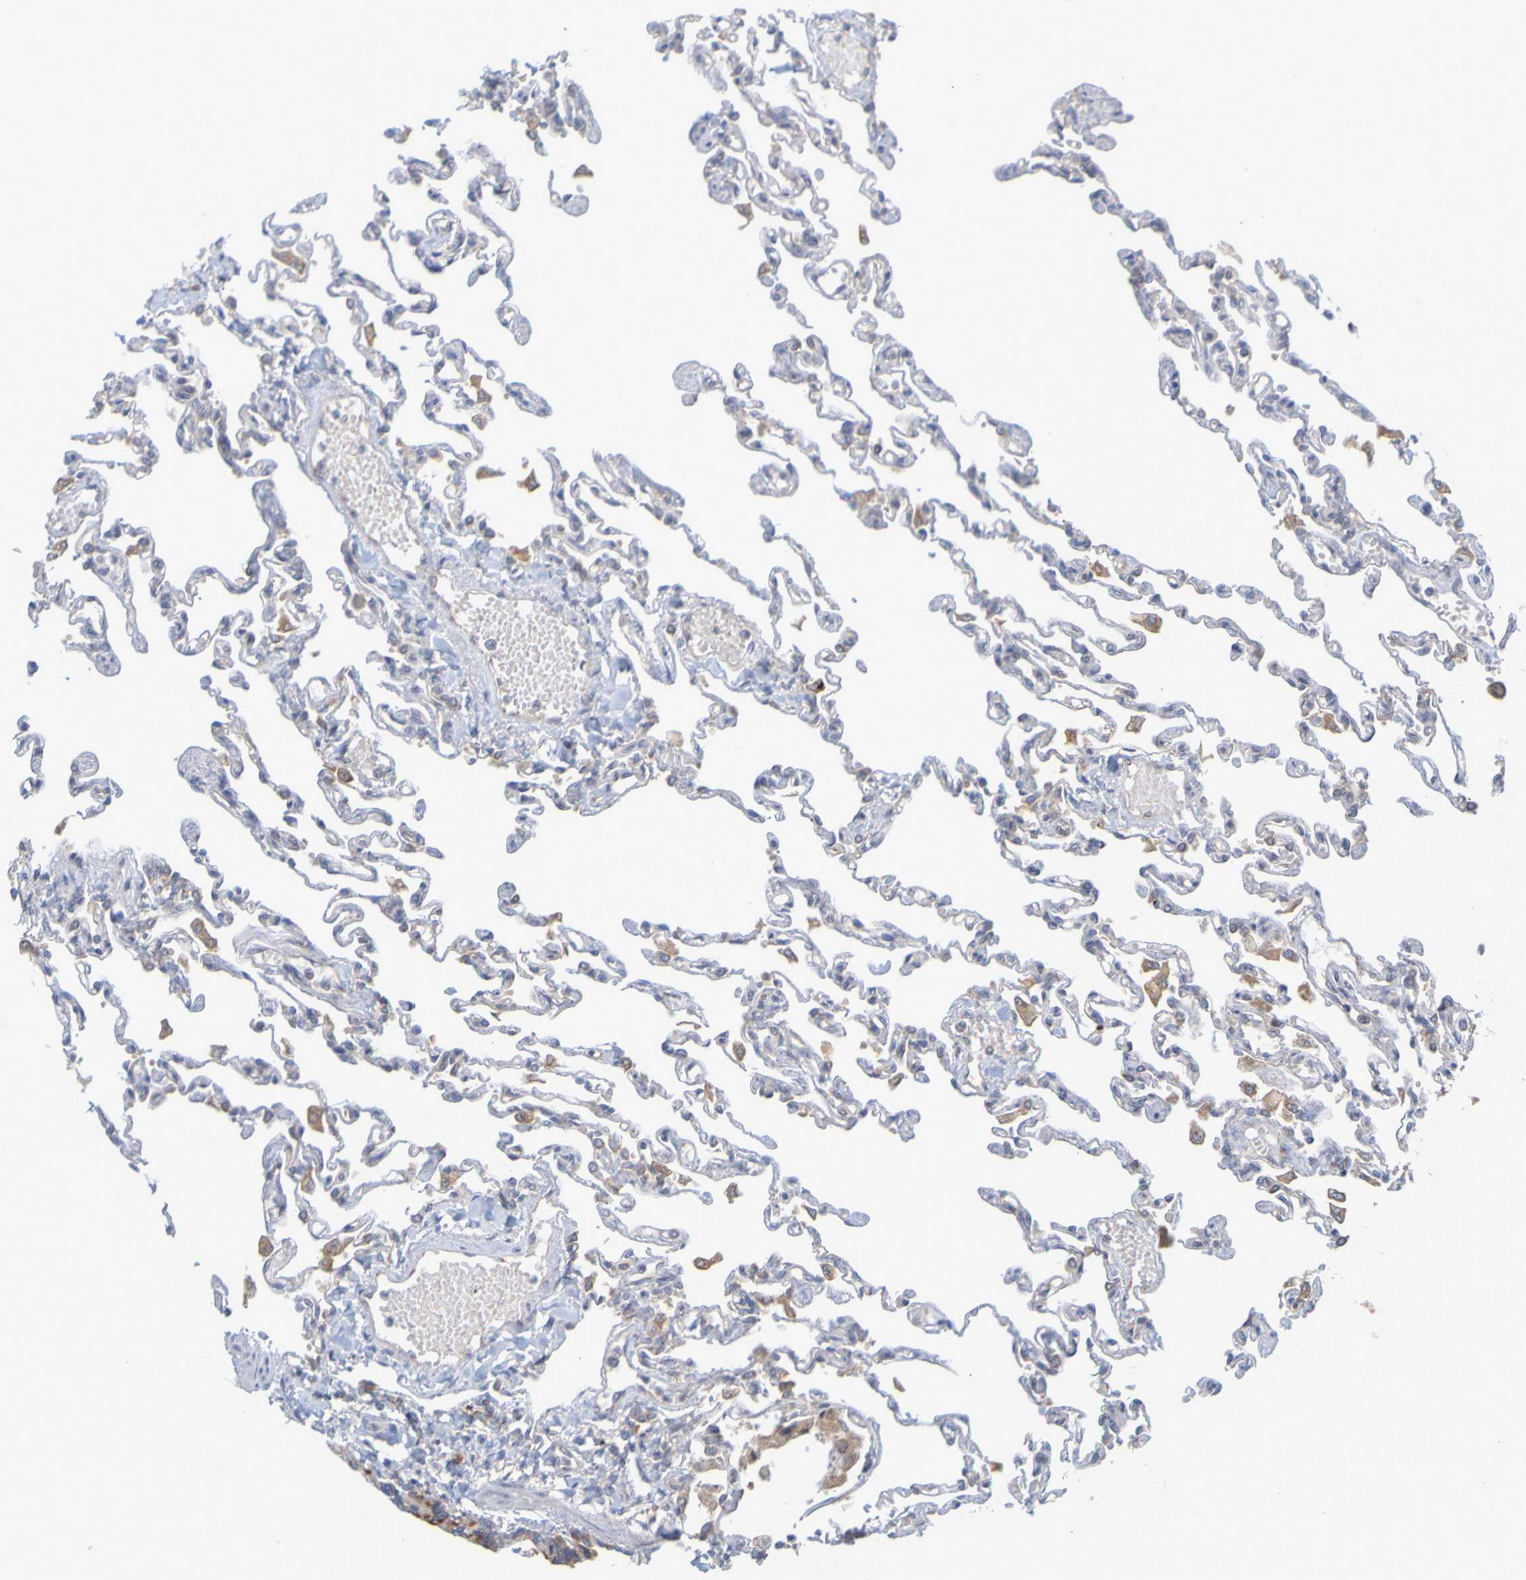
{"staining": {"intensity": "moderate", "quantity": ">75%", "location": "cytoplasmic/membranous"}, "tissue": "lung", "cell_type": "Alveolar cells", "image_type": "normal", "snomed": [{"axis": "morphology", "description": "Normal tissue, NOS"}, {"axis": "topography", "description": "Lung"}], "caption": "Brown immunohistochemical staining in normal lung reveals moderate cytoplasmic/membranous expression in approximately >75% of alveolar cells.", "gene": "MOGS", "patient": {"sex": "male", "age": 21}}